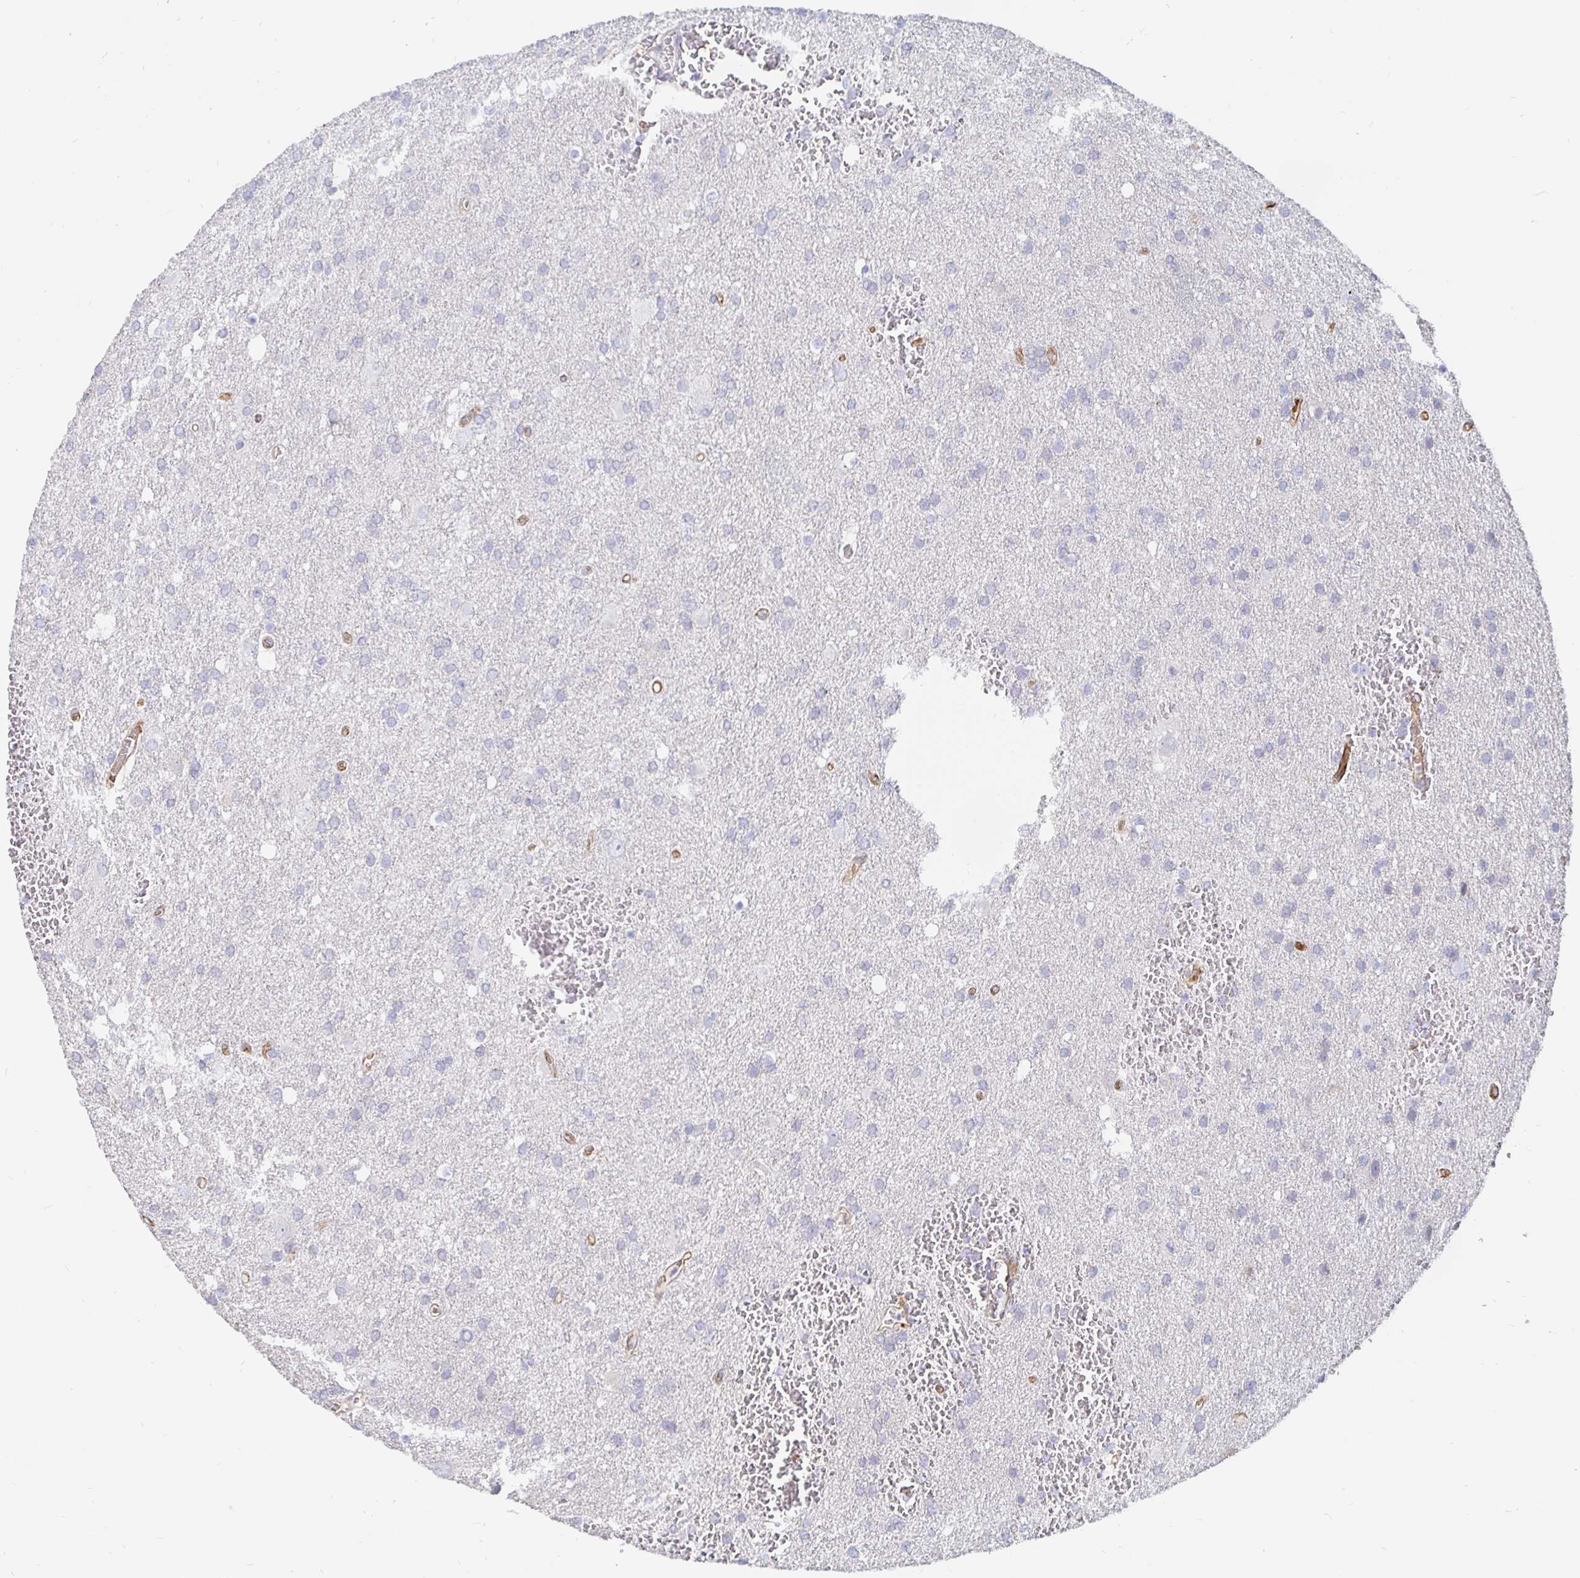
{"staining": {"intensity": "negative", "quantity": "none", "location": "none"}, "tissue": "glioma", "cell_type": "Tumor cells", "image_type": "cancer", "snomed": [{"axis": "morphology", "description": "Glioma, malignant, Low grade"}, {"axis": "topography", "description": "Brain"}], "caption": "High power microscopy image of an immunohistochemistry (IHC) histopathology image of low-grade glioma (malignant), revealing no significant staining in tumor cells.", "gene": "KCTD19", "patient": {"sex": "male", "age": 66}}